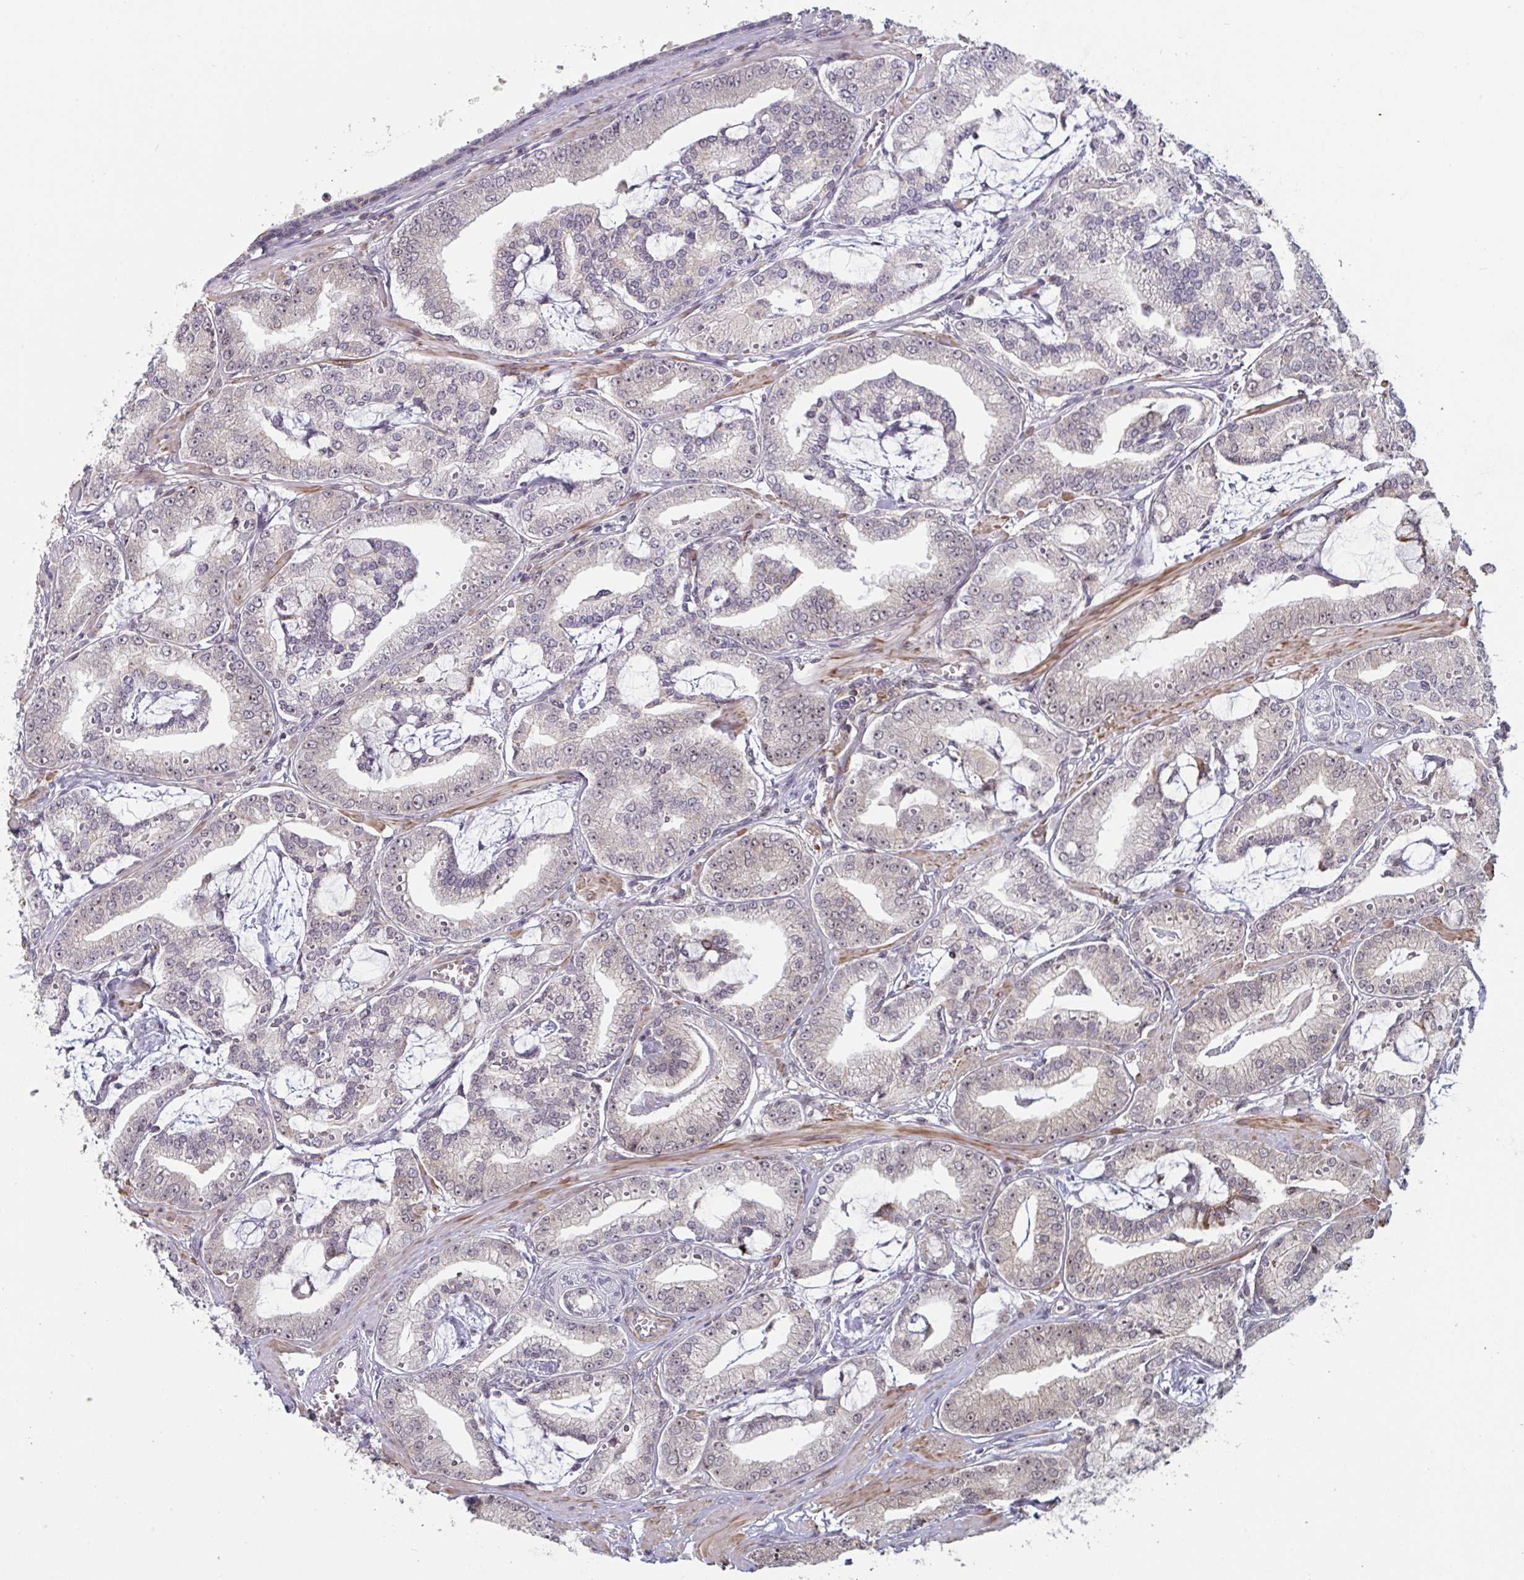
{"staining": {"intensity": "weak", "quantity": "<25%", "location": "cytoplasmic/membranous,nuclear"}, "tissue": "prostate cancer", "cell_type": "Tumor cells", "image_type": "cancer", "snomed": [{"axis": "morphology", "description": "Adenocarcinoma, High grade"}, {"axis": "topography", "description": "Prostate"}], "caption": "Tumor cells are negative for brown protein staining in prostate cancer (high-grade adenocarcinoma).", "gene": "NLRP13", "patient": {"sex": "male", "age": 71}}